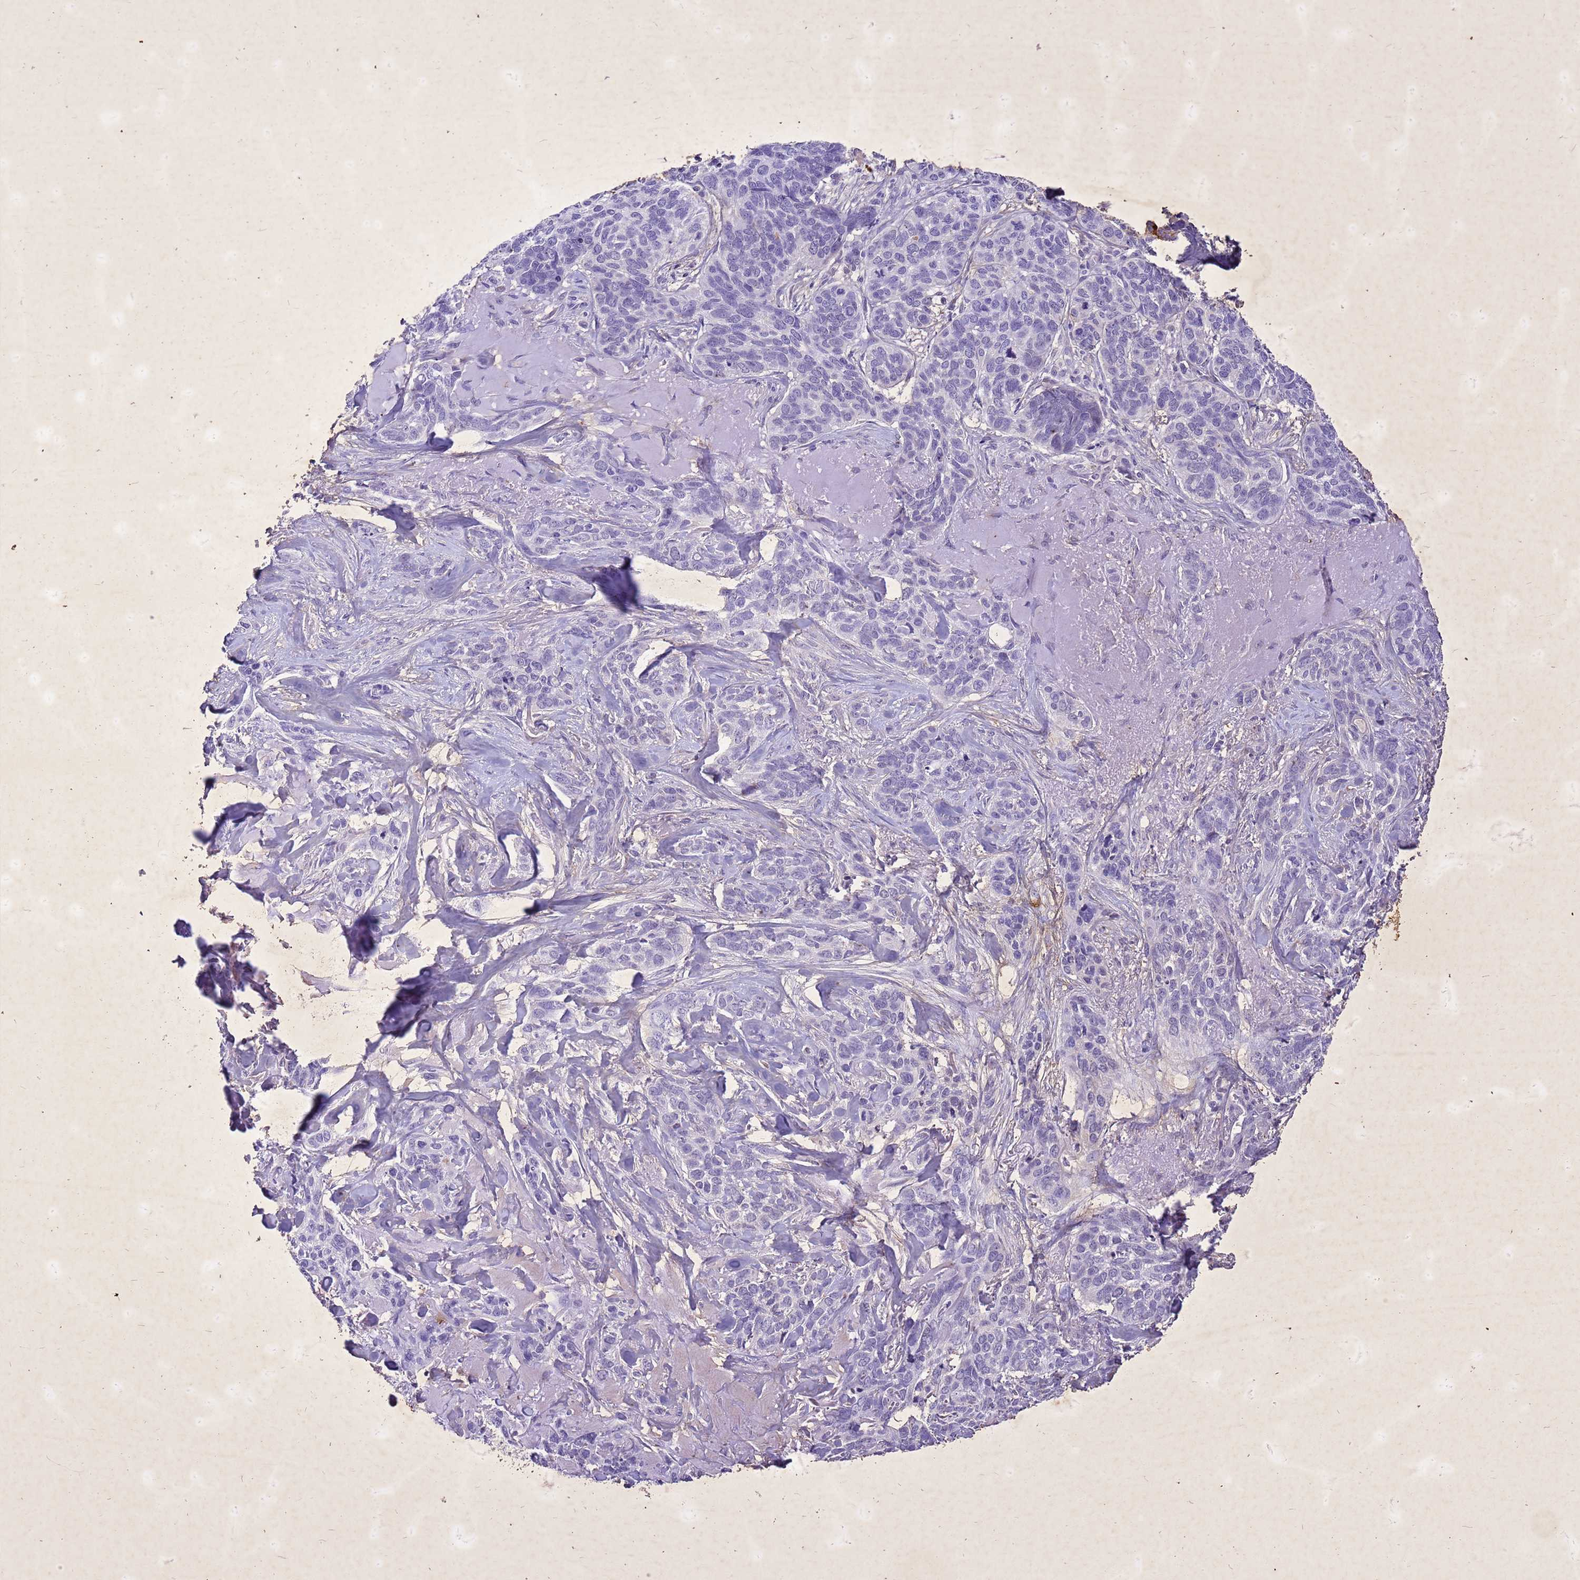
{"staining": {"intensity": "negative", "quantity": "none", "location": "none"}, "tissue": "skin cancer", "cell_type": "Tumor cells", "image_type": "cancer", "snomed": [{"axis": "morphology", "description": "Basal cell carcinoma"}, {"axis": "topography", "description": "Skin"}], "caption": "This is an IHC histopathology image of skin cancer (basal cell carcinoma). There is no expression in tumor cells.", "gene": "COPS9", "patient": {"sex": "male", "age": 86}}